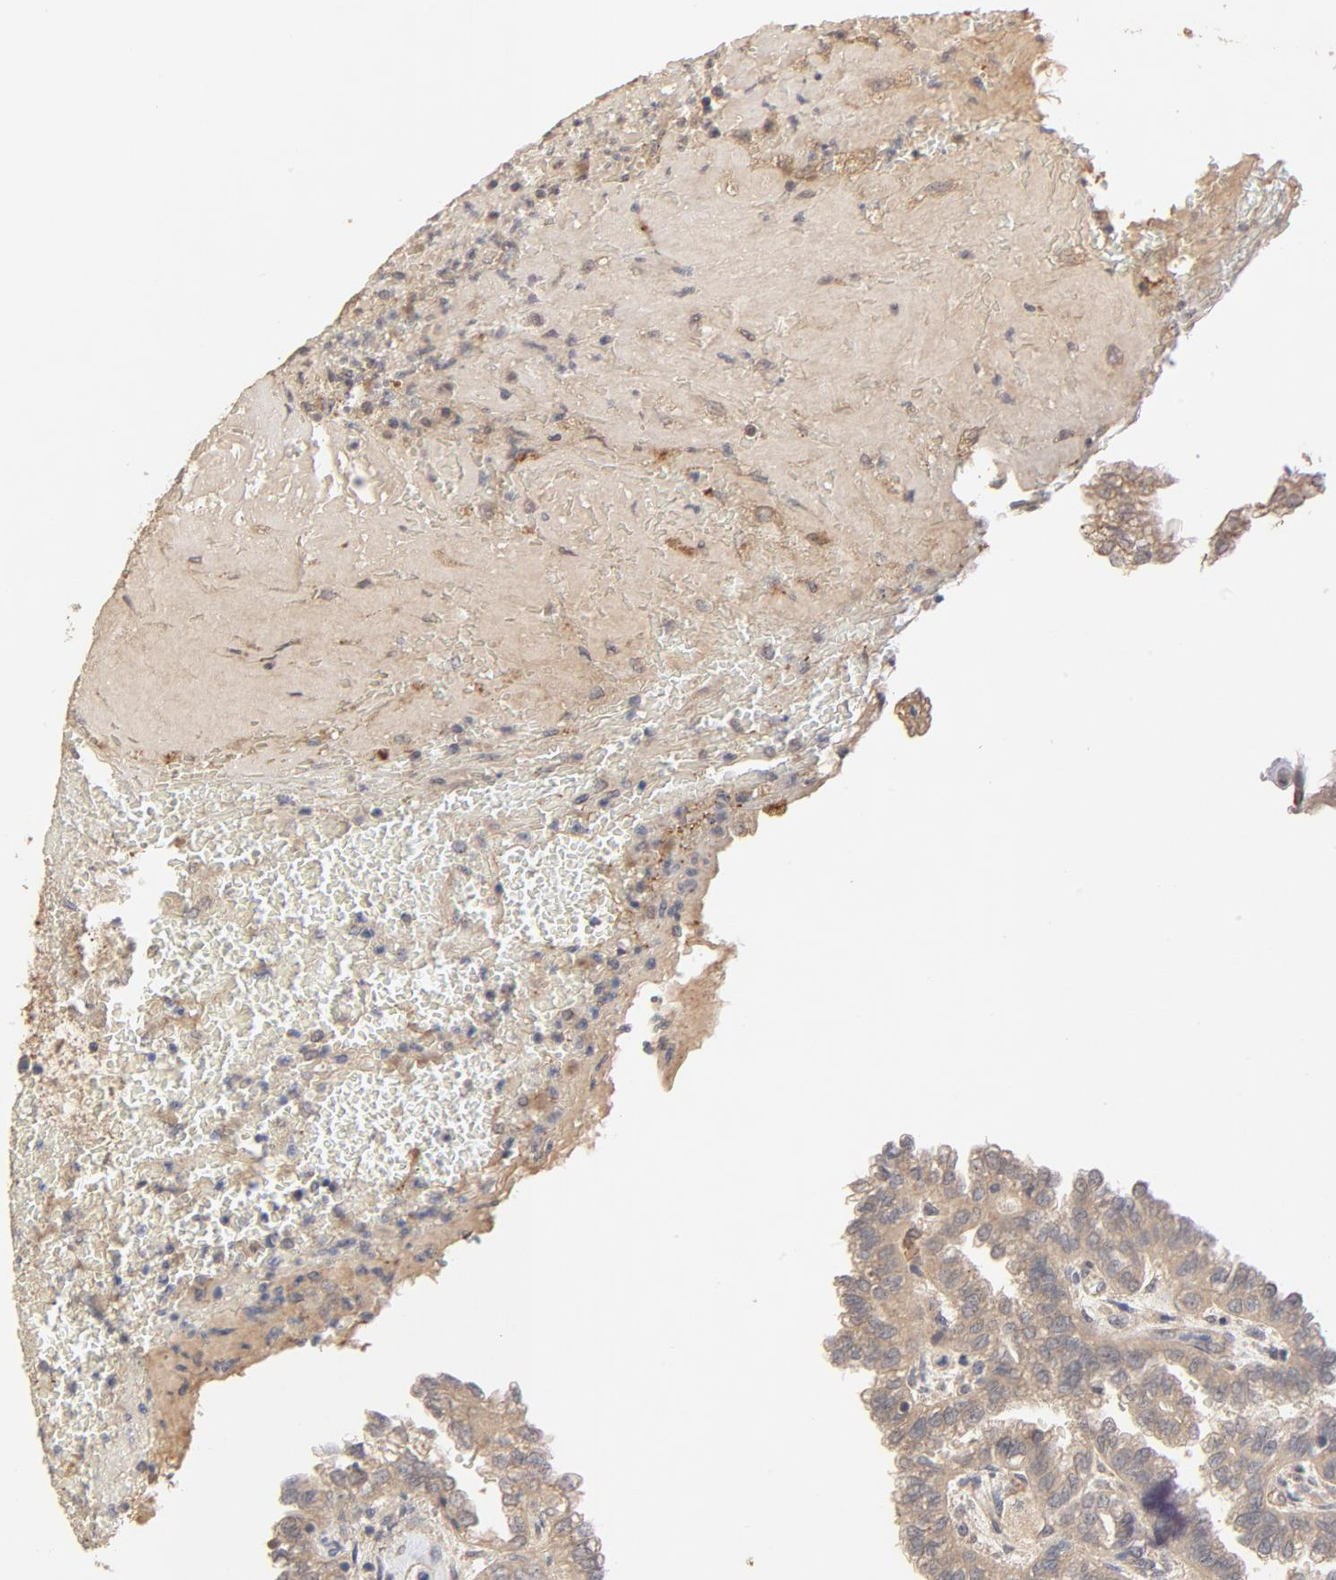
{"staining": {"intensity": "moderate", "quantity": ">75%", "location": "cytoplasmic/membranous"}, "tissue": "renal cancer", "cell_type": "Tumor cells", "image_type": "cancer", "snomed": [{"axis": "morphology", "description": "Inflammation, NOS"}, {"axis": "morphology", "description": "Adenocarcinoma, NOS"}, {"axis": "topography", "description": "Kidney"}], "caption": "A photomicrograph of renal adenocarcinoma stained for a protein demonstrates moderate cytoplasmic/membranous brown staining in tumor cells.", "gene": "IL3RA", "patient": {"sex": "male", "age": 68}}